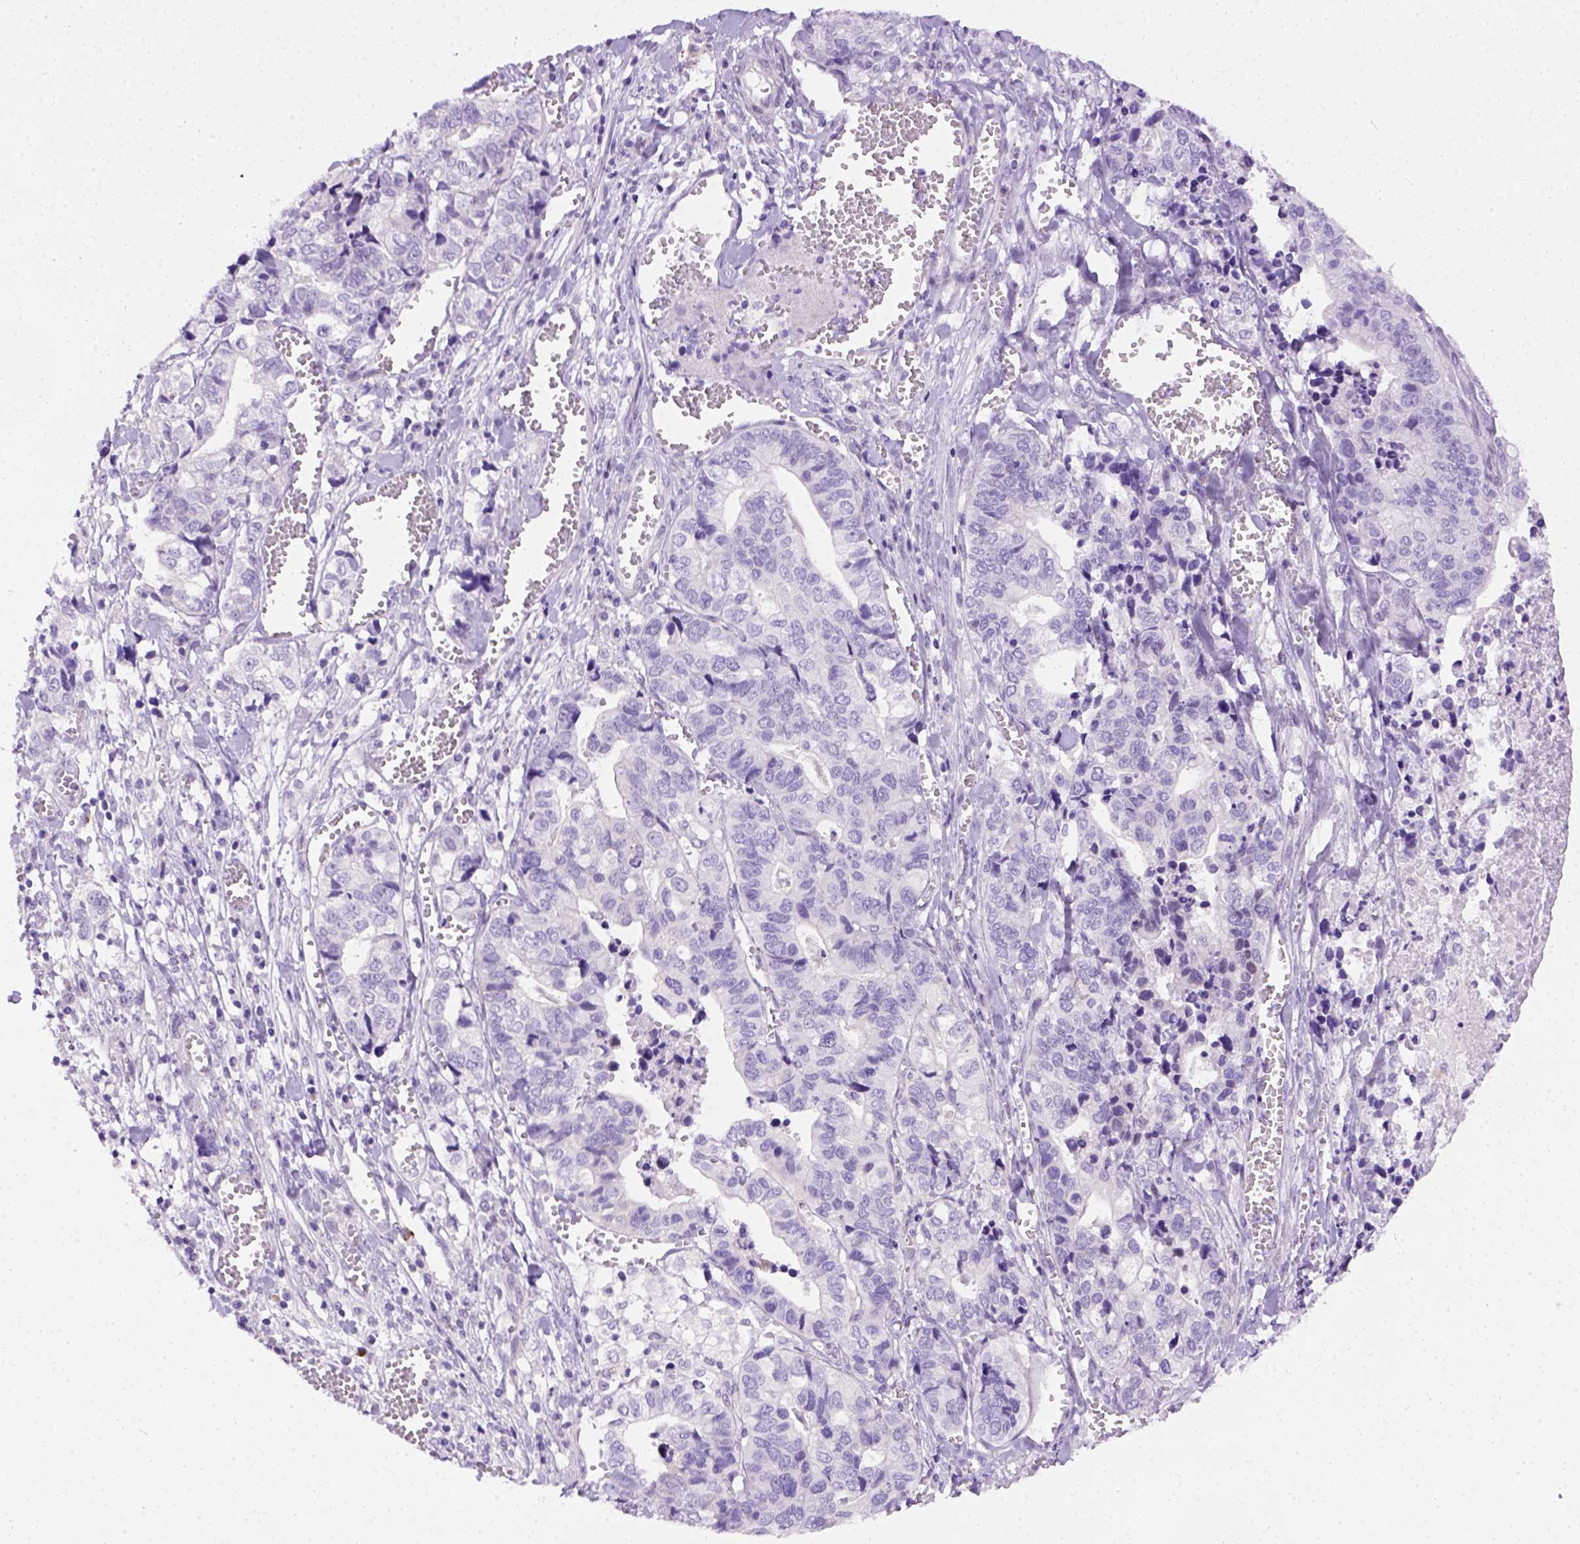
{"staining": {"intensity": "negative", "quantity": "none", "location": "none"}, "tissue": "stomach cancer", "cell_type": "Tumor cells", "image_type": "cancer", "snomed": [{"axis": "morphology", "description": "Adenocarcinoma, NOS"}, {"axis": "topography", "description": "Stomach, upper"}], "caption": "Tumor cells show no significant protein expression in stomach cancer.", "gene": "FAM184B", "patient": {"sex": "female", "age": 67}}